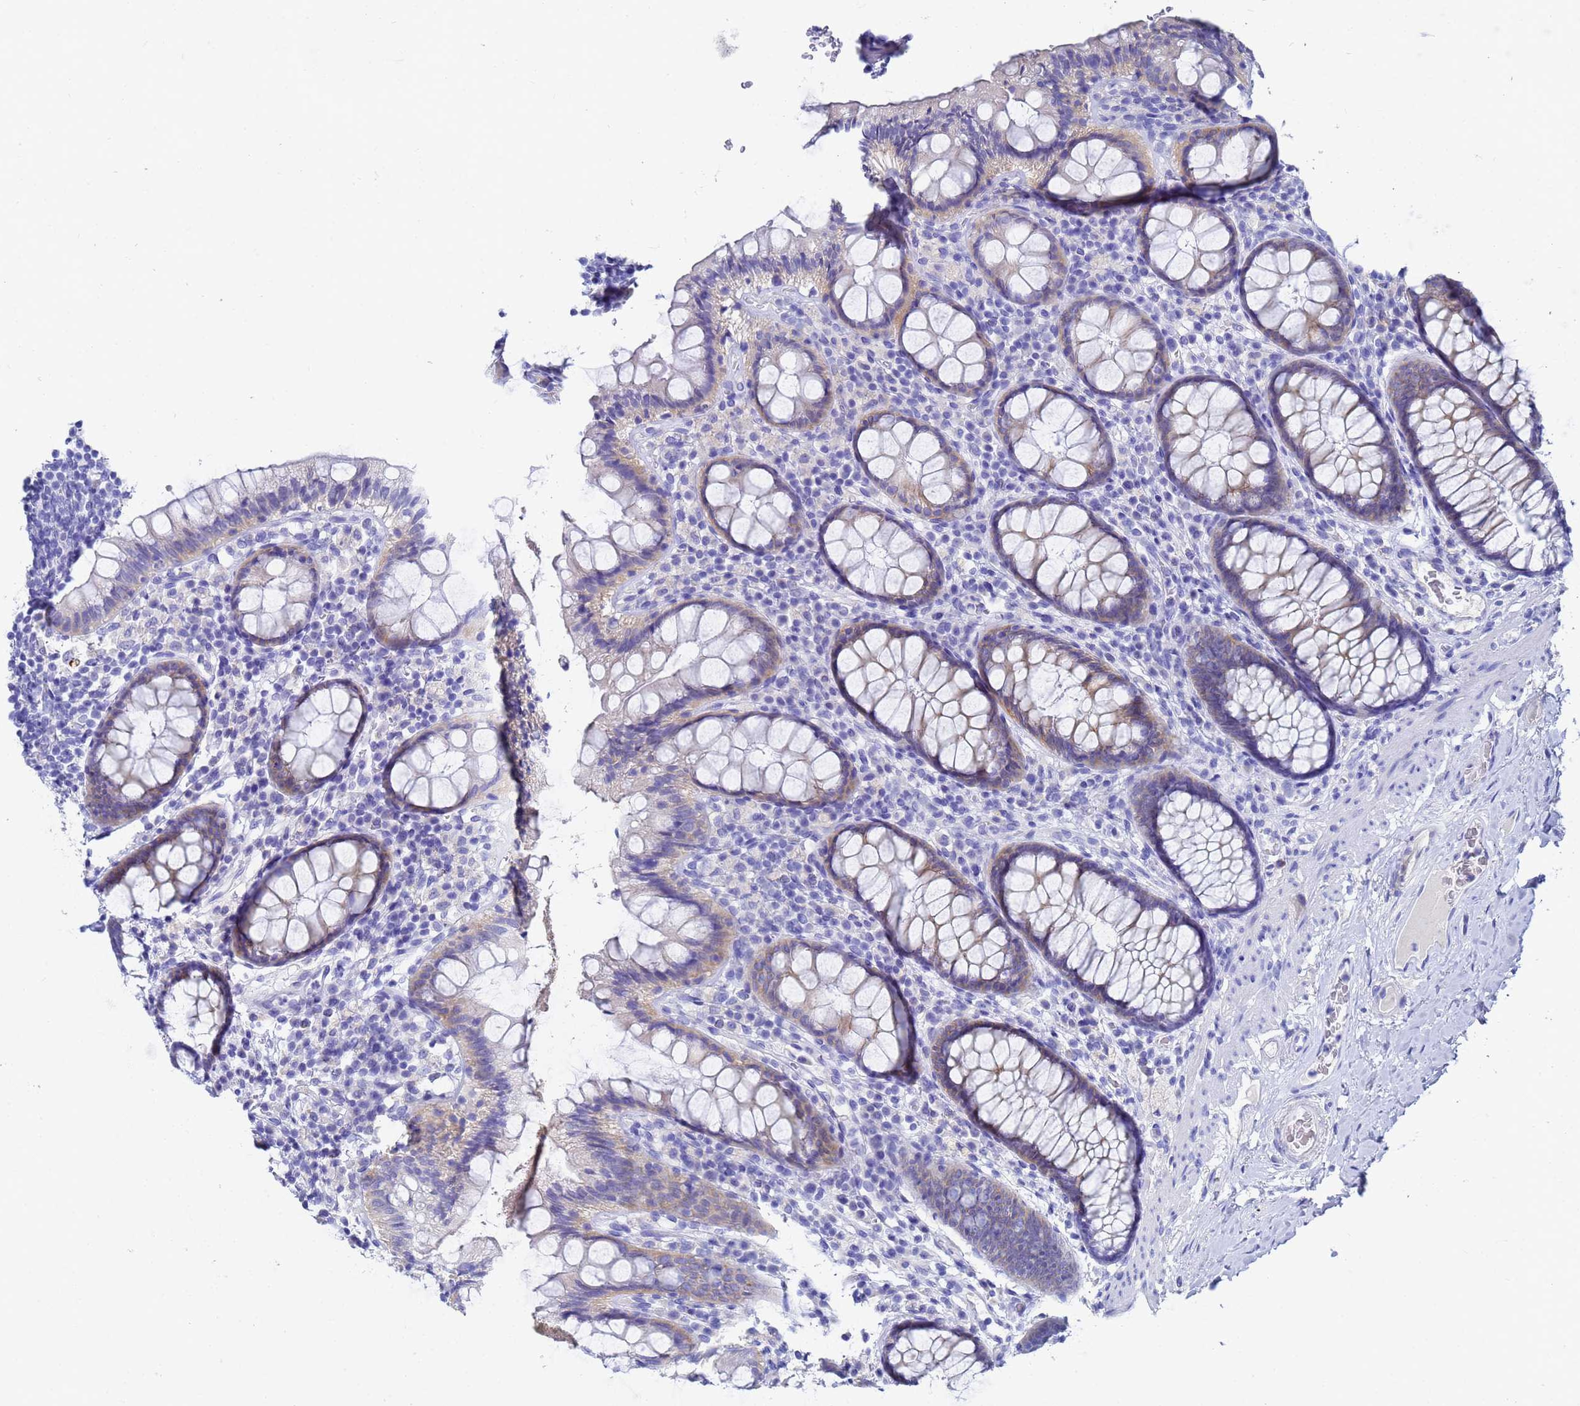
{"staining": {"intensity": "weak", "quantity": "25%-75%", "location": "cytoplasmic/membranous"}, "tissue": "rectum", "cell_type": "Glandular cells", "image_type": "normal", "snomed": [{"axis": "morphology", "description": "Normal tissue, NOS"}, {"axis": "topography", "description": "Rectum"}], "caption": "Glandular cells reveal weak cytoplasmic/membranous staining in about 25%-75% of cells in benign rectum. (Stains: DAB in brown, nuclei in blue, Microscopy: brightfield microscopy at high magnification).", "gene": "C2orf72", "patient": {"sex": "male", "age": 83}}